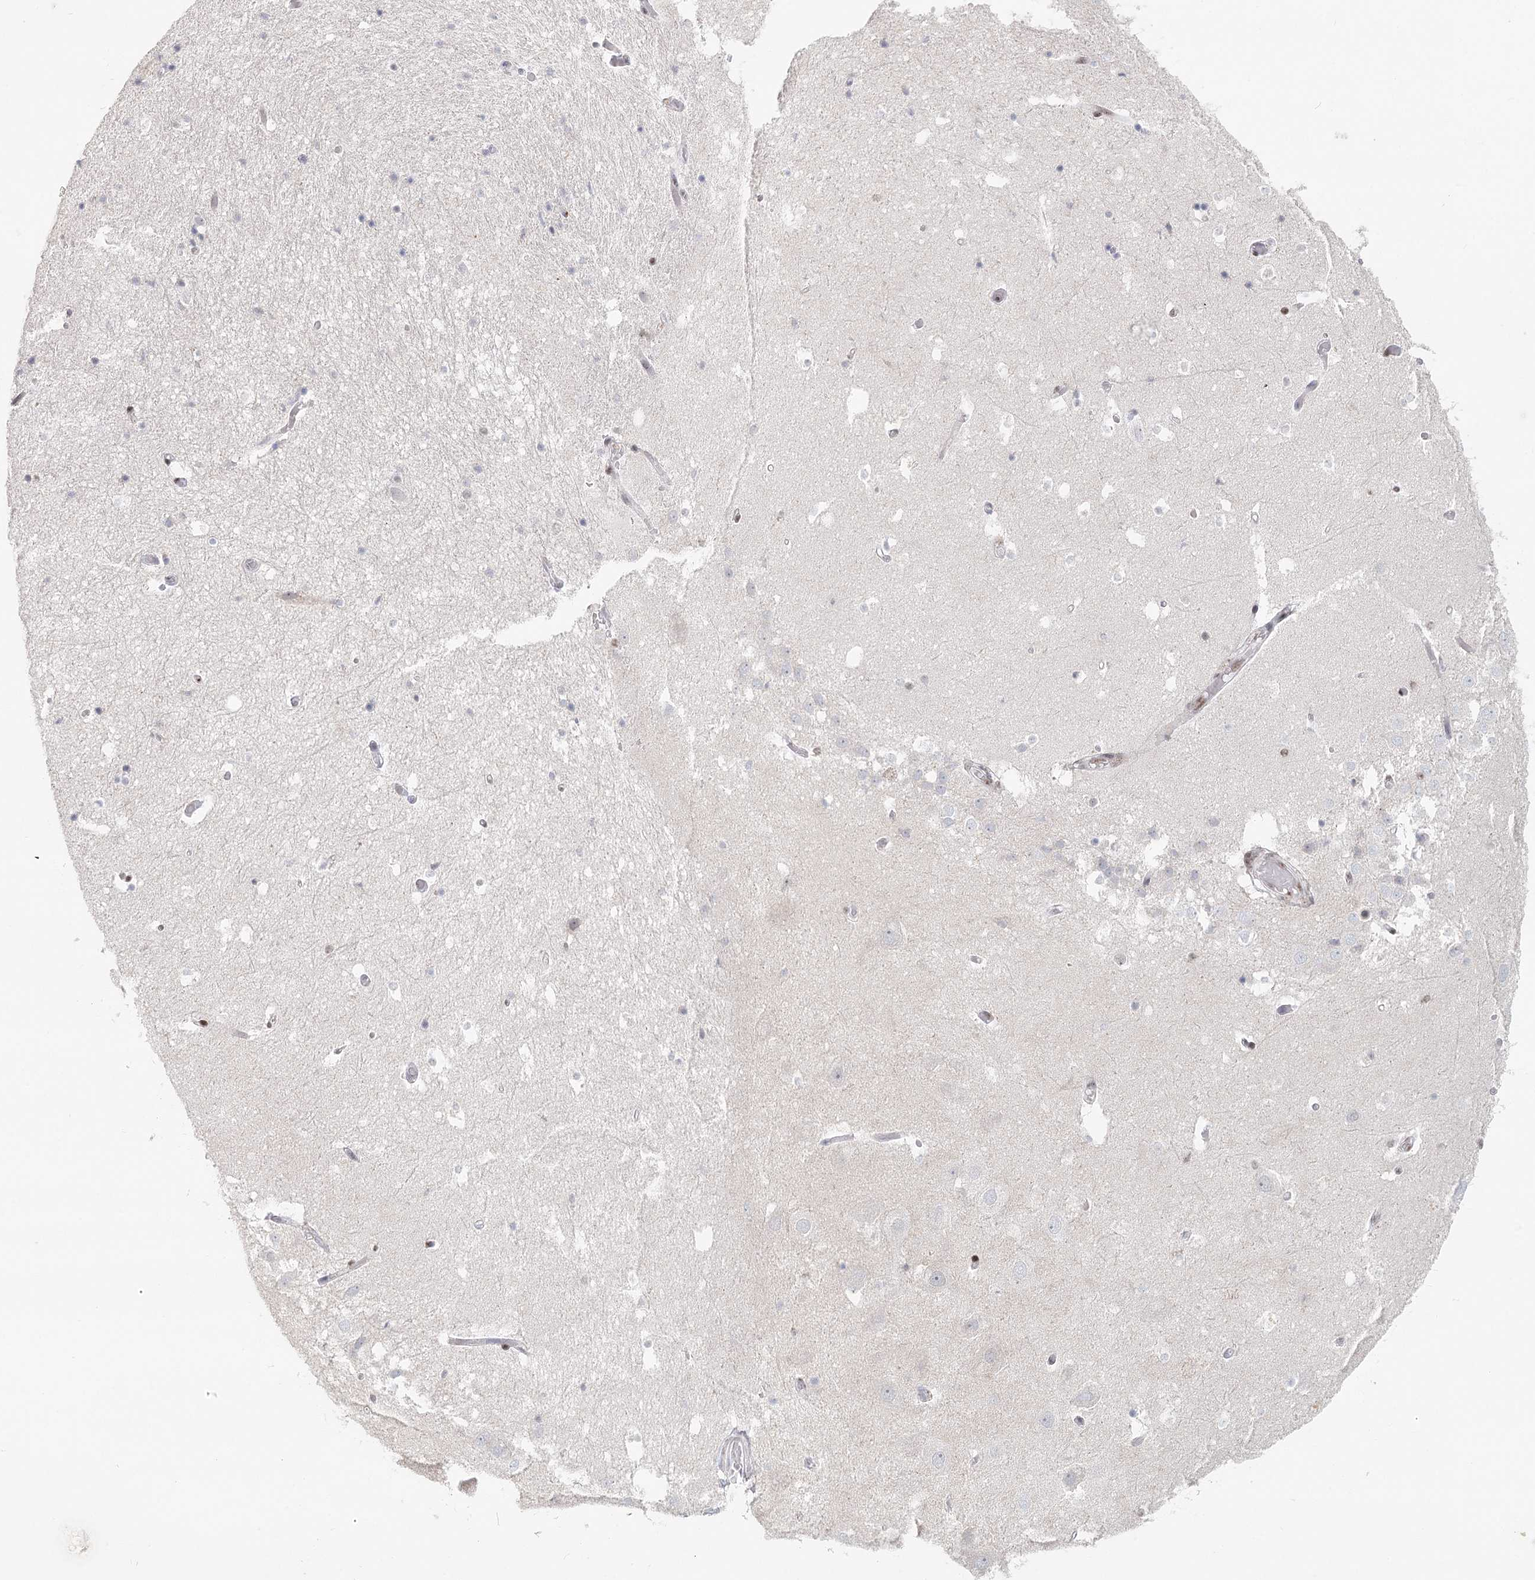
{"staining": {"intensity": "negative", "quantity": "none", "location": "none"}, "tissue": "hippocampus", "cell_type": "Glial cells", "image_type": "normal", "snomed": [{"axis": "morphology", "description": "Normal tissue, NOS"}, {"axis": "topography", "description": "Hippocampus"}], "caption": "This is a photomicrograph of IHC staining of unremarkable hippocampus, which shows no staining in glial cells. (Brightfield microscopy of DAB immunohistochemistry (IHC) at high magnification).", "gene": "BNIP5", "patient": {"sex": "female", "age": 52}}